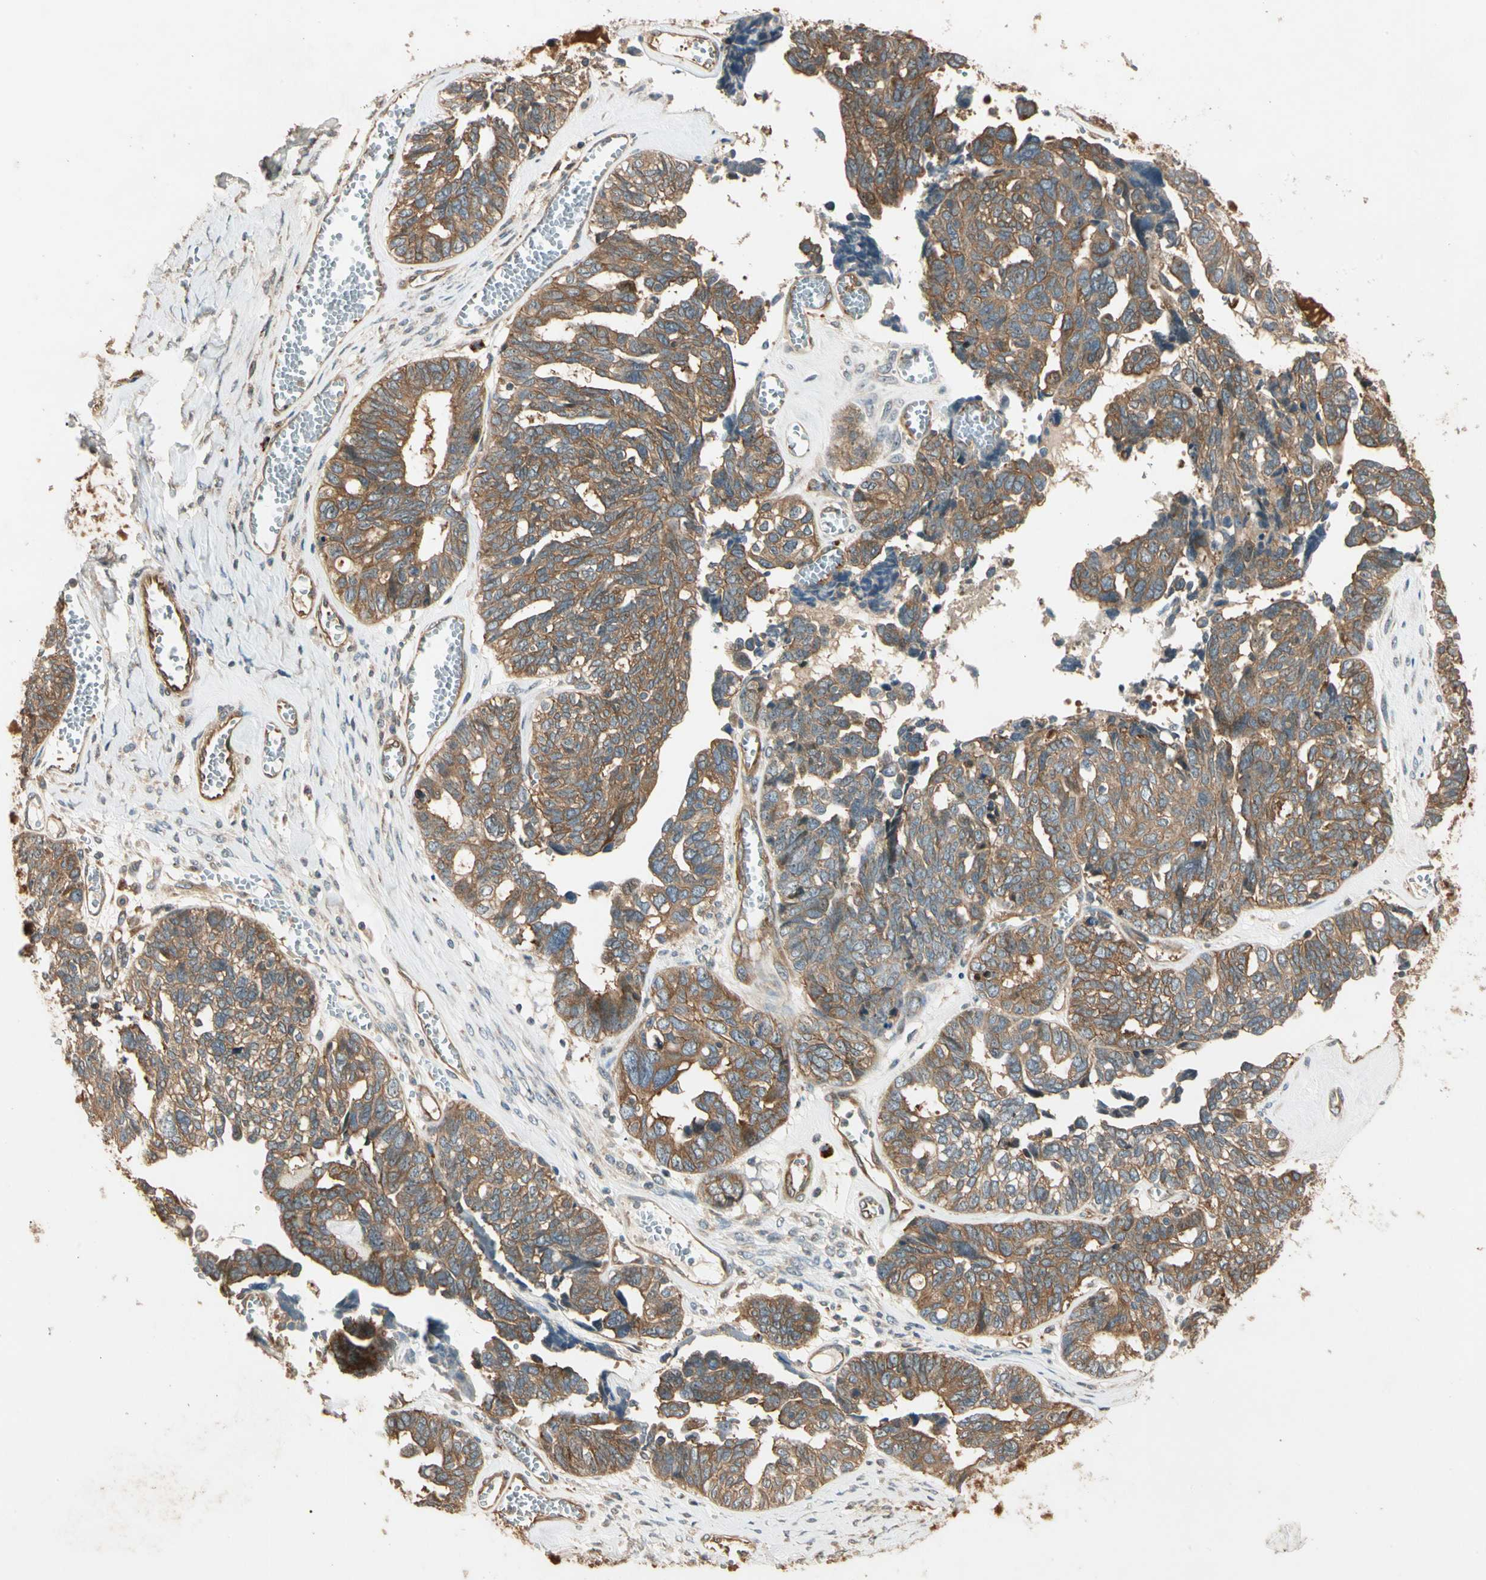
{"staining": {"intensity": "weak", "quantity": ">75%", "location": "cytoplasmic/membranous"}, "tissue": "ovarian cancer", "cell_type": "Tumor cells", "image_type": "cancer", "snomed": [{"axis": "morphology", "description": "Cystadenocarcinoma, serous, NOS"}, {"axis": "topography", "description": "Ovary"}], "caption": "Ovarian serous cystadenocarcinoma stained for a protein (brown) demonstrates weak cytoplasmic/membranous positive expression in approximately >75% of tumor cells.", "gene": "ROCK2", "patient": {"sex": "female", "age": 79}}